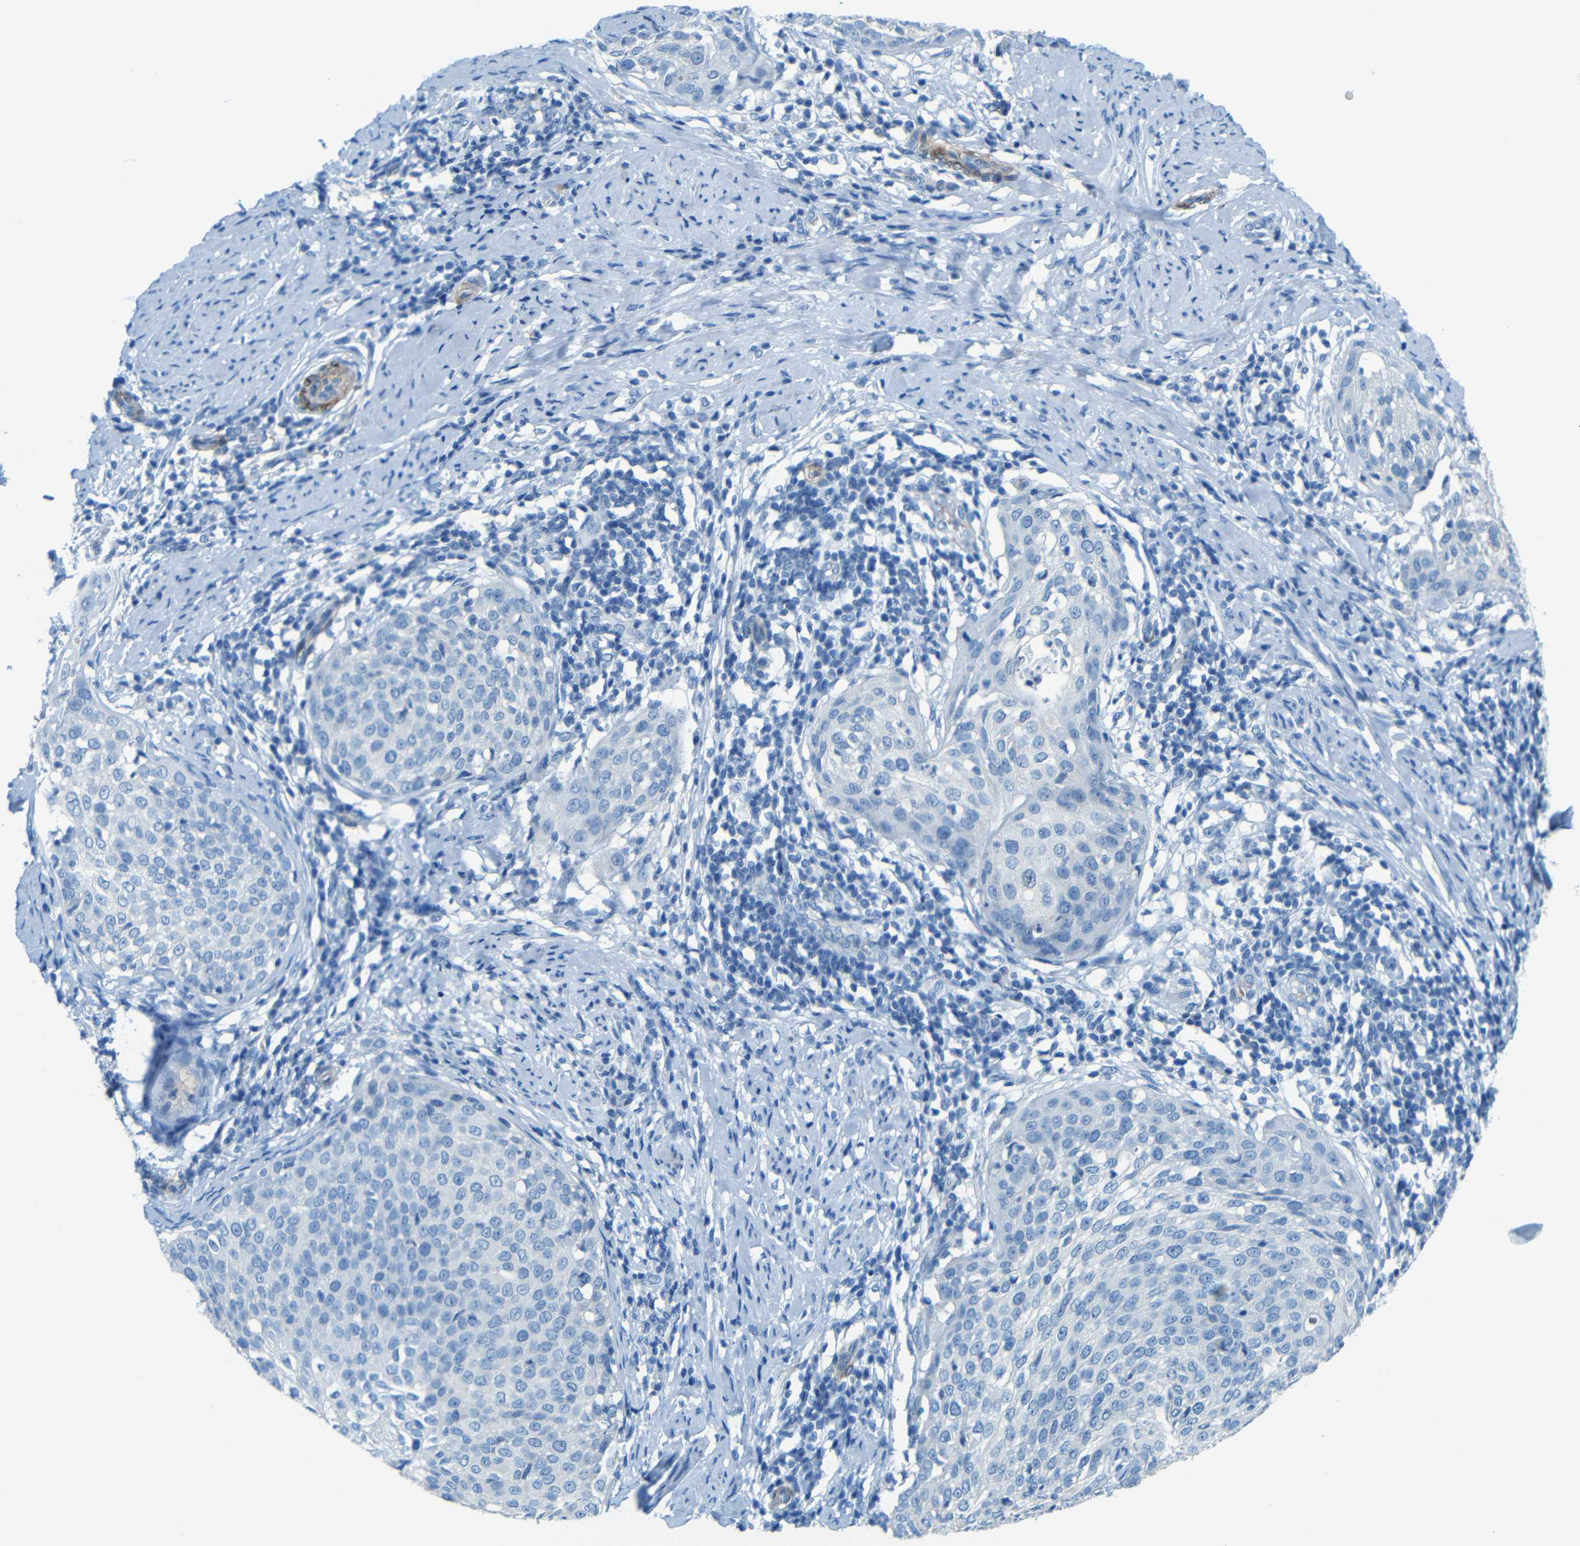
{"staining": {"intensity": "negative", "quantity": "none", "location": "none"}, "tissue": "cervical cancer", "cell_type": "Tumor cells", "image_type": "cancer", "snomed": [{"axis": "morphology", "description": "Squamous cell carcinoma, NOS"}, {"axis": "topography", "description": "Cervix"}], "caption": "This histopathology image is of squamous cell carcinoma (cervical) stained with IHC to label a protein in brown with the nuclei are counter-stained blue. There is no staining in tumor cells.", "gene": "MAP2", "patient": {"sex": "female", "age": 51}}